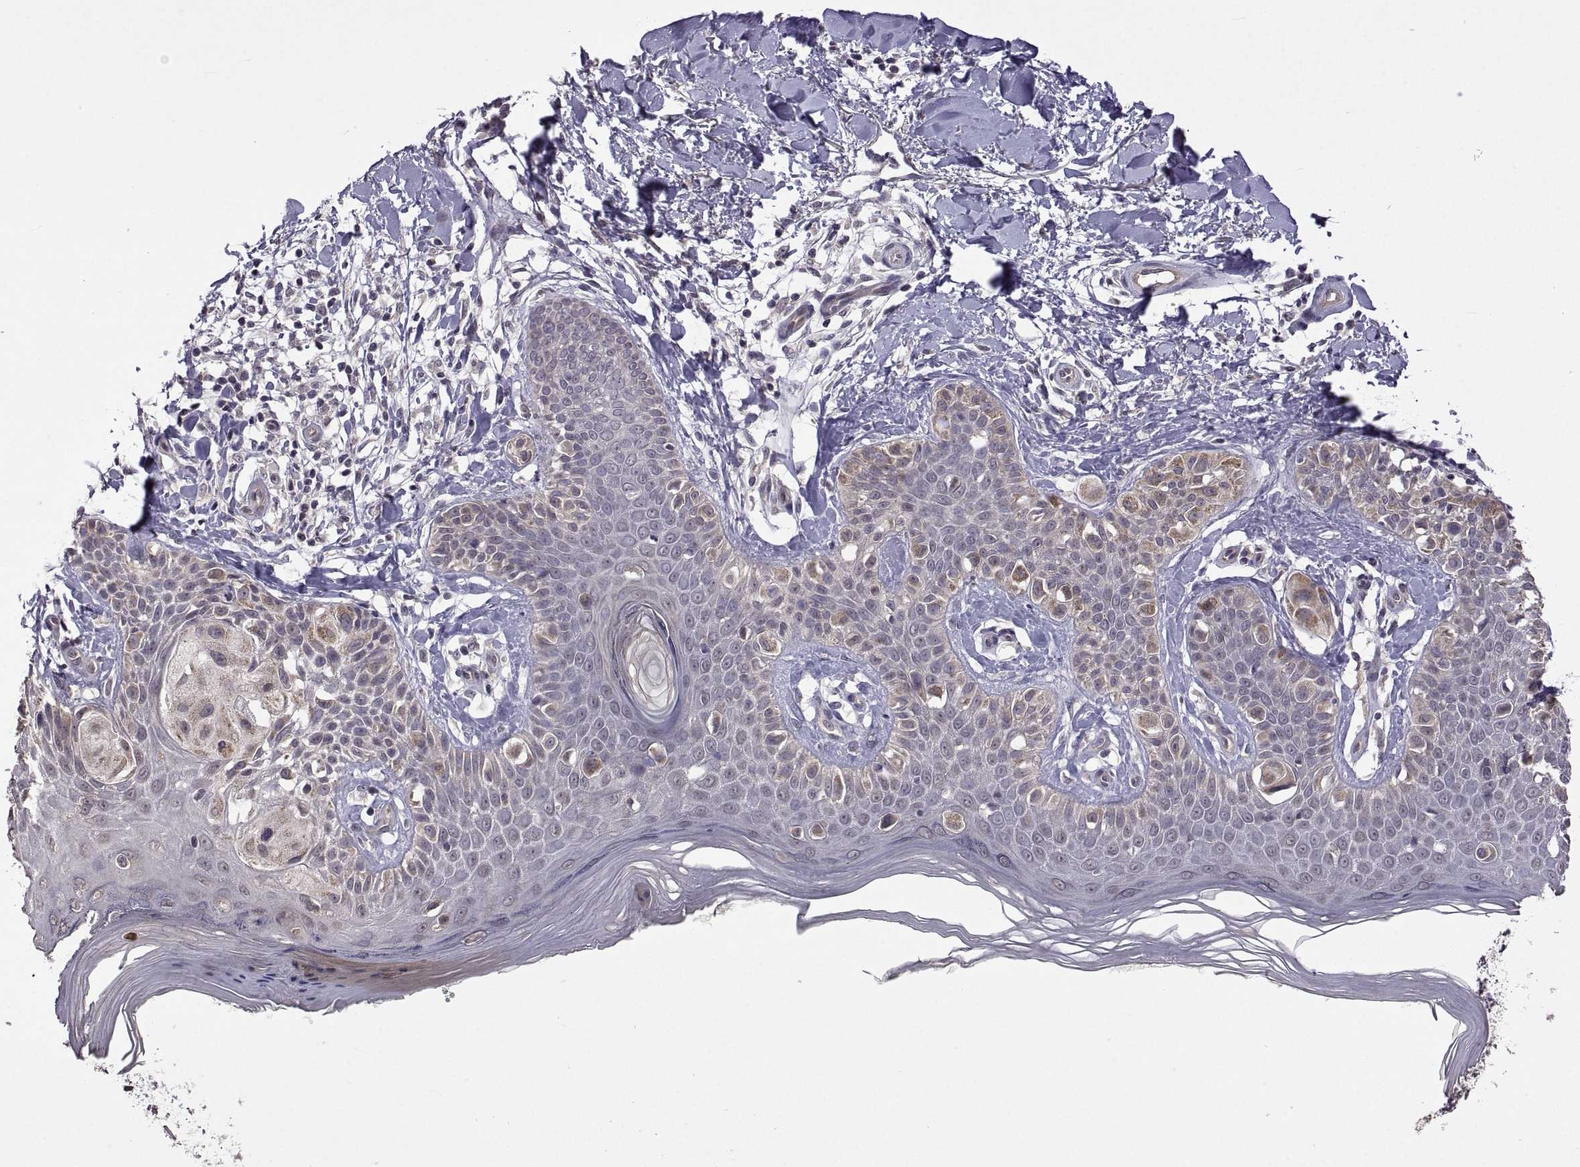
{"staining": {"intensity": "negative", "quantity": "none", "location": "none"}, "tissue": "melanoma", "cell_type": "Tumor cells", "image_type": "cancer", "snomed": [{"axis": "morphology", "description": "Malignant melanoma, NOS"}, {"axis": "topography", "description": "Skin"}], "caption": "The histopathology image demonstrates no staining of tumor cells in melanoma.", "gene": "LAMA1", "patient": {"sex": "female", "age": 73}}